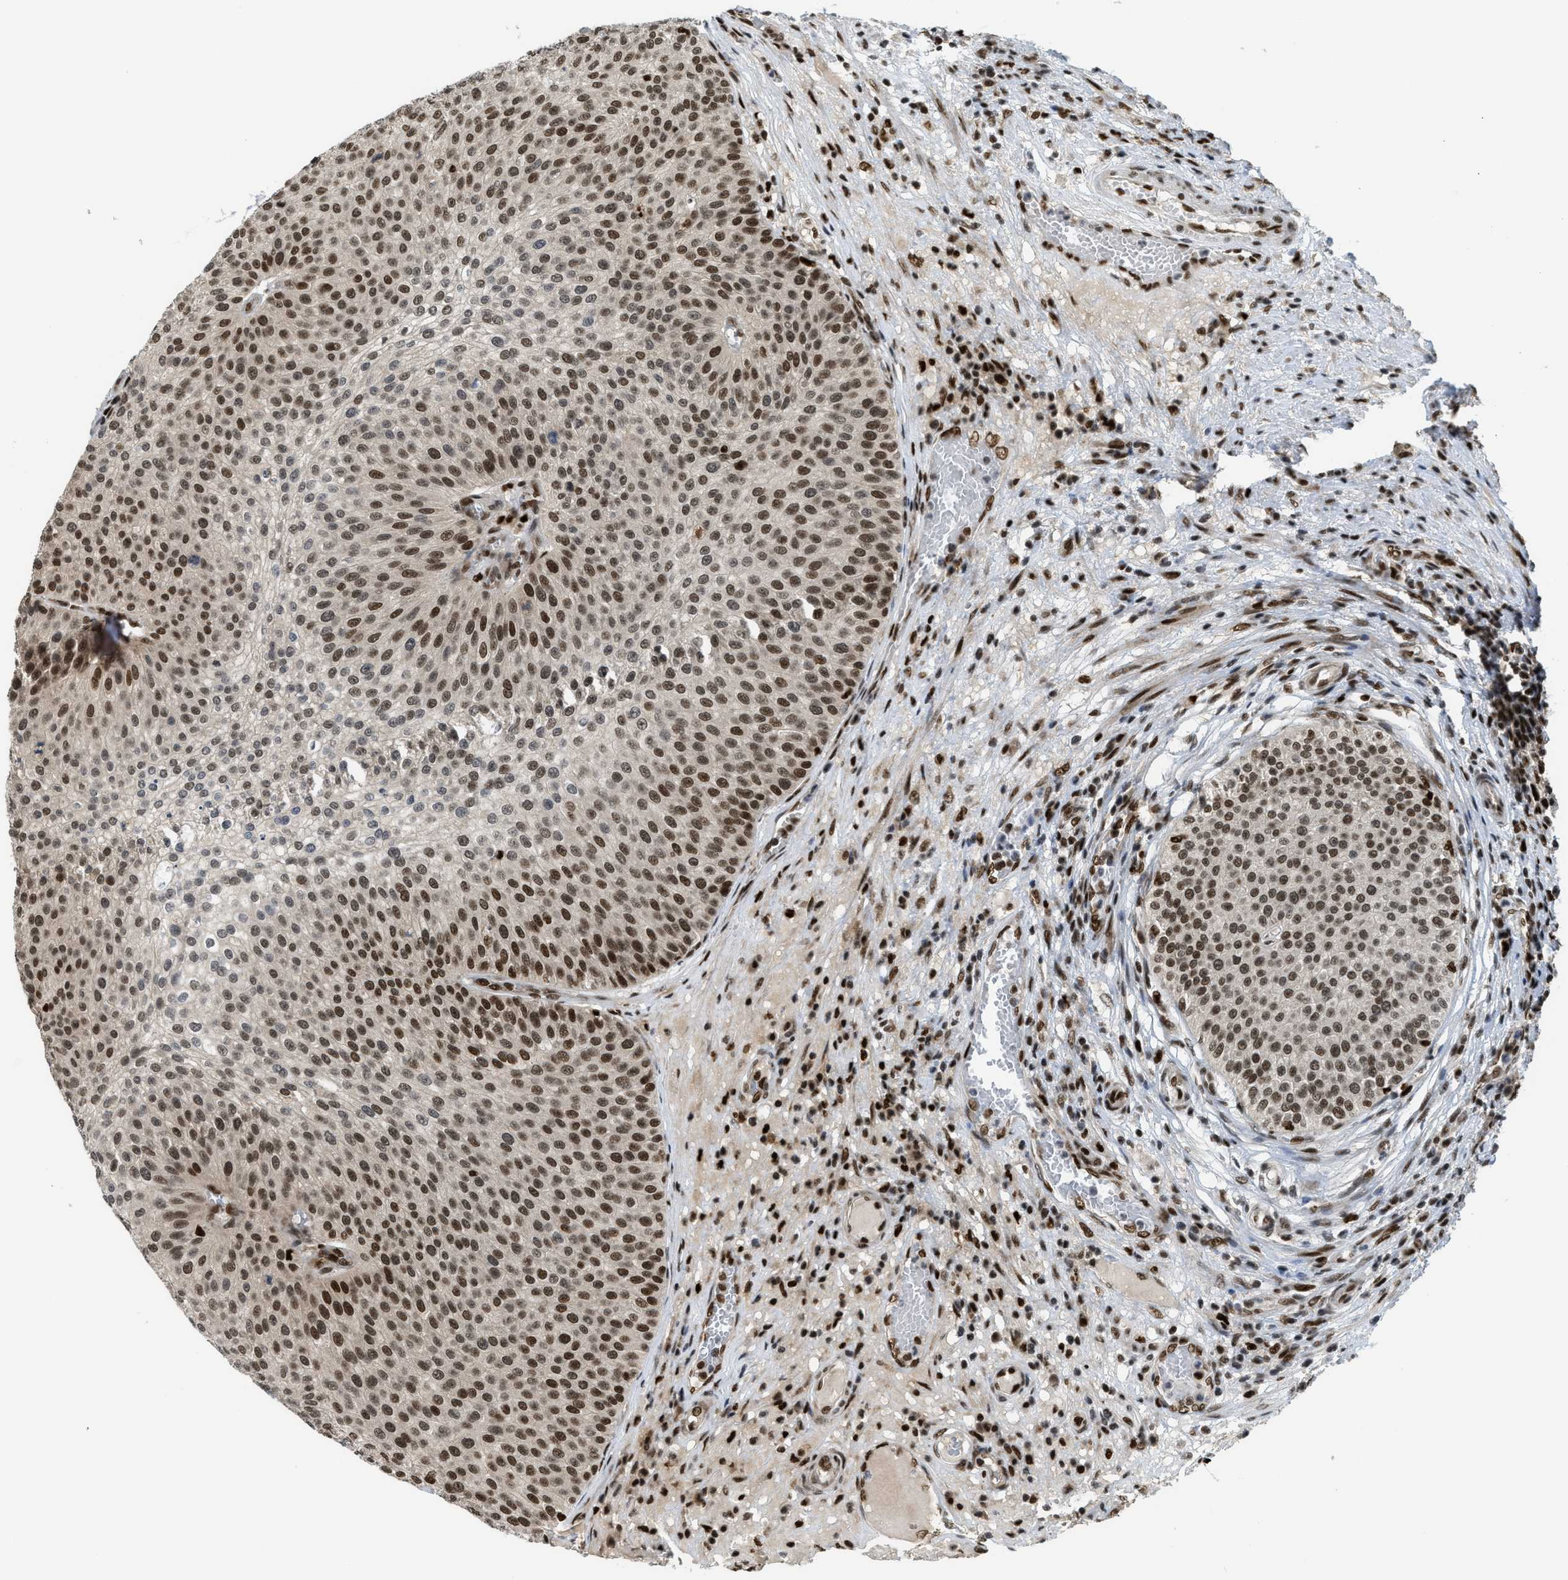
{"staining": {"intensity": "strong", "quantity": ">75%", "location": "nuclear"}, "tissue": "urothelial cancer", "cell_type": "Tumor cells", "image_type": "cancer", "snomed": [{"axis": "morphology", "description": "Urothelial carcinoma, Low grade"}, {"axis": "topography", "description": "Smooth muscle"}, {"axis": "topography", "description": "Urinary bladder"}], "caption": "About >75% of tumor cells in human low-grade urothelial carcinoma display strong nuclear protein staining as visualized by brown immunohistochemical staining.", "gene": "RFX5", "patient": {"sex": "male", "age": 60}}